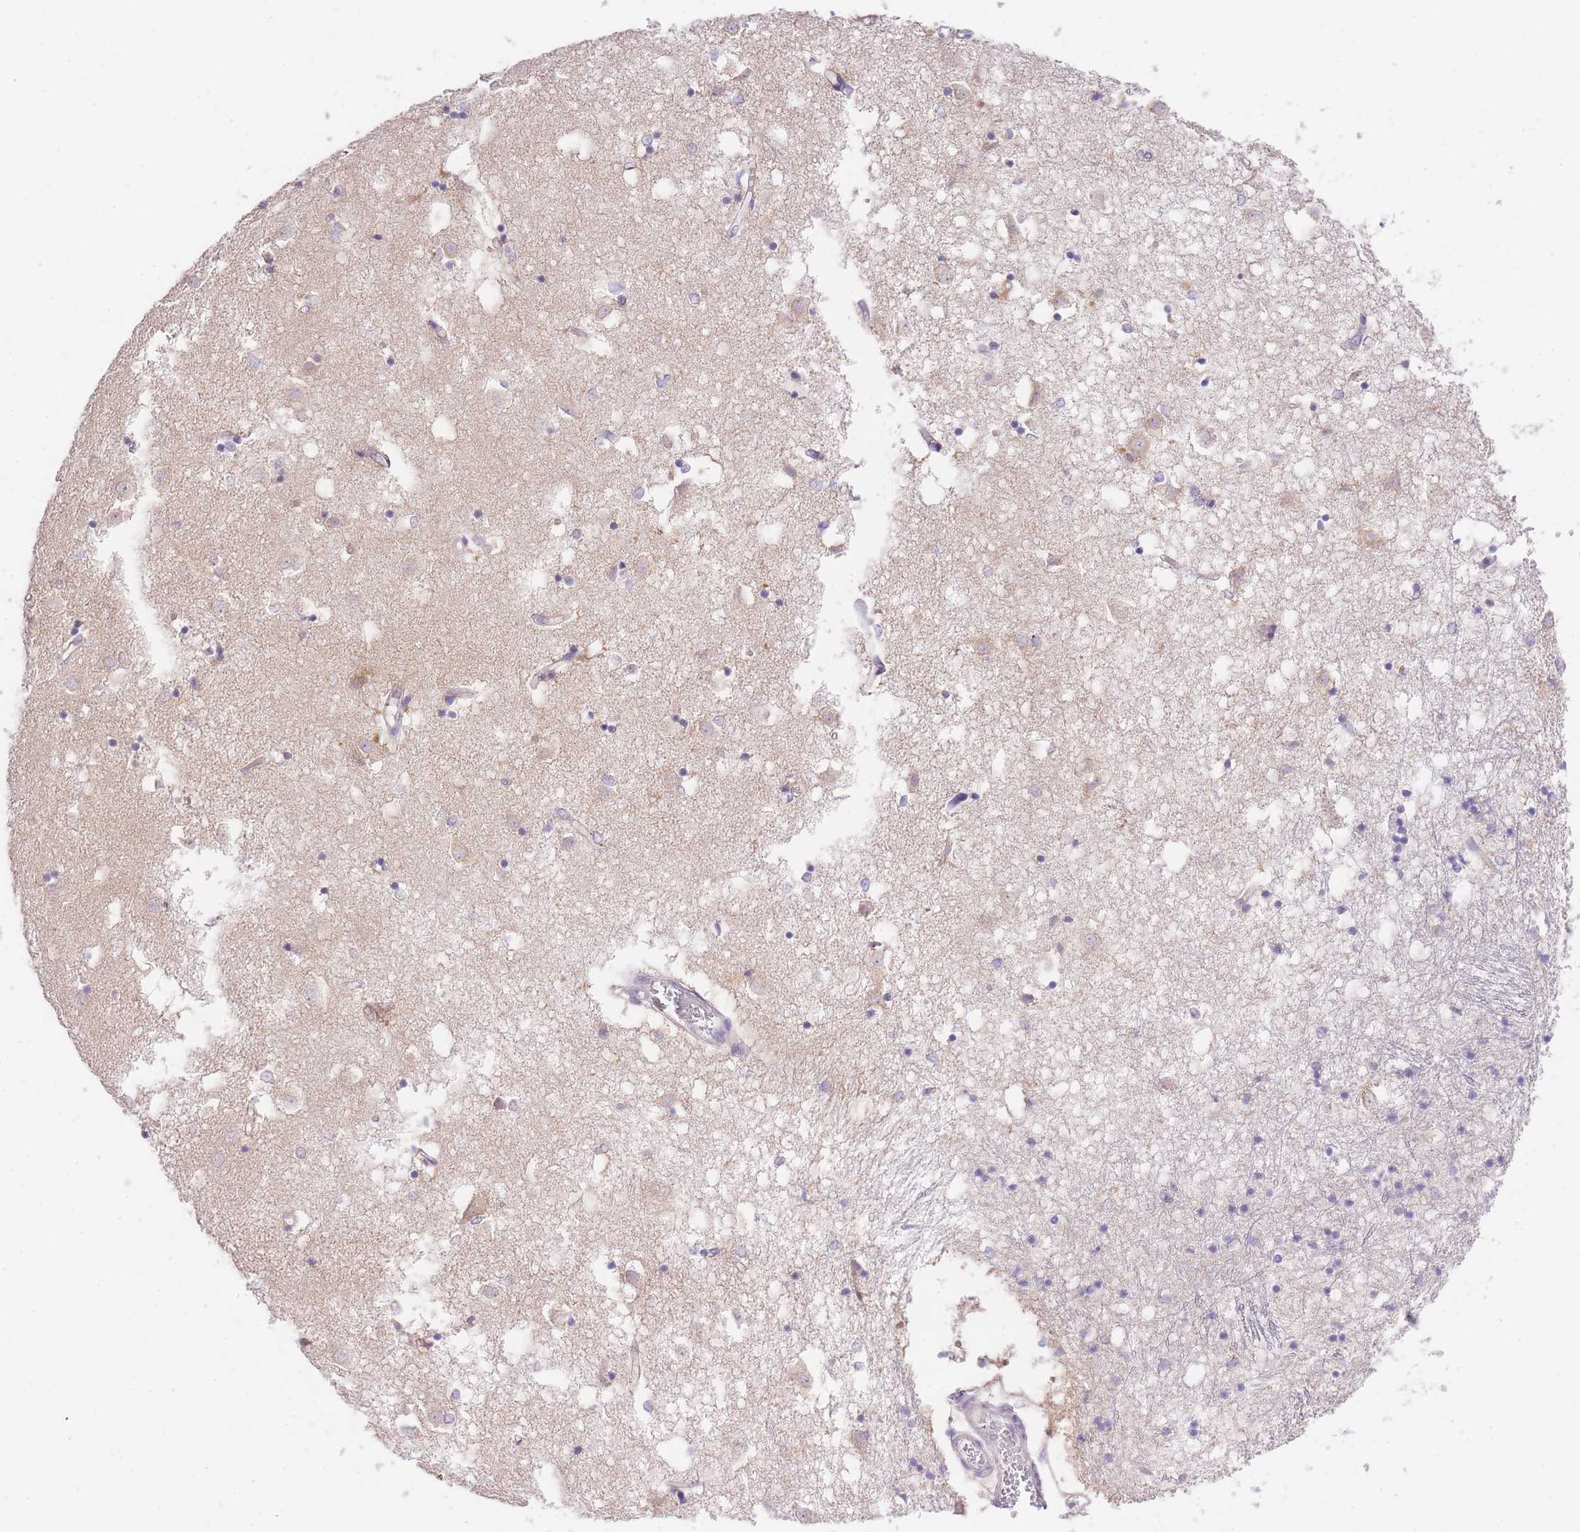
{"staining": {"intensity": "negative", "quantity": "none", "location": "none"}, "tissue": "caudate", "cell_type": "Glial cells", "image_type": "normal", "snomed": [{"axis": "morphology", "description": "Normal tissue, NOS"}, {"axis": "topography", "description": "Lateral ventricle wall"}], "caption": "IHC micrograph of unremarkable caudate stained for a protein (brown), which displays no expression in glial cells.", "gene": "UBXN7", "patient": {"sex": "male", "age": 70}}